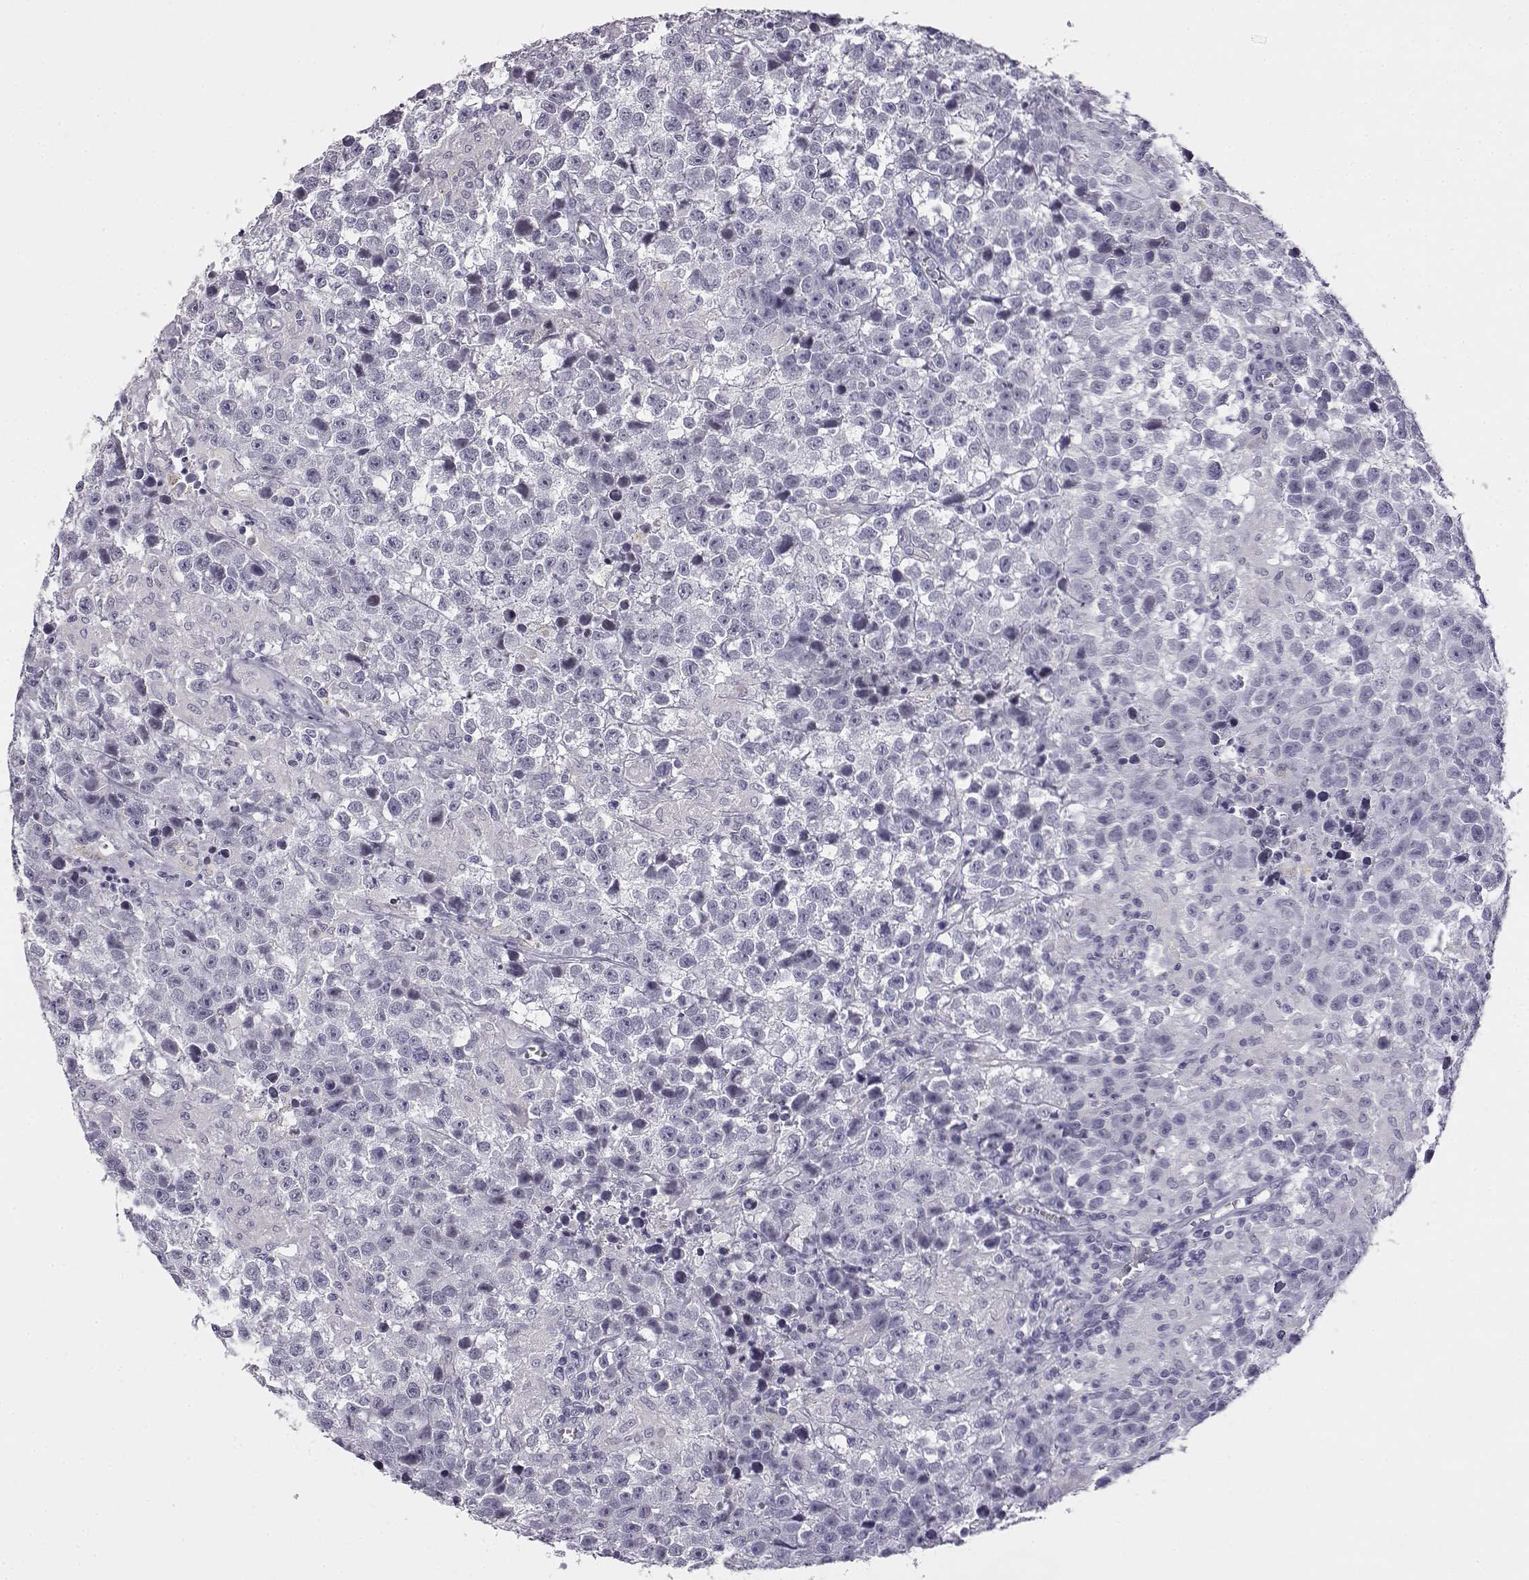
{"staining": {"intensity": "negative", "quantity": "none", "location": "none"}, "tissue": "testis cancer", "cell_type": "Tumor cells", "image_type": "cancer", "snomed": [{"axis": "morphology", "description": "Seminoma, NOS"}, {"axis": "topography", "description": "Testis"}], "caption": "An IHC photomicrograph of testis cancer is shown. There is no staining in tumor cells of testis cancer. (DAB immunohistochemistry, high magnification).", "gene": "VGF", "patient": {"sex": "male", "age": 43}}